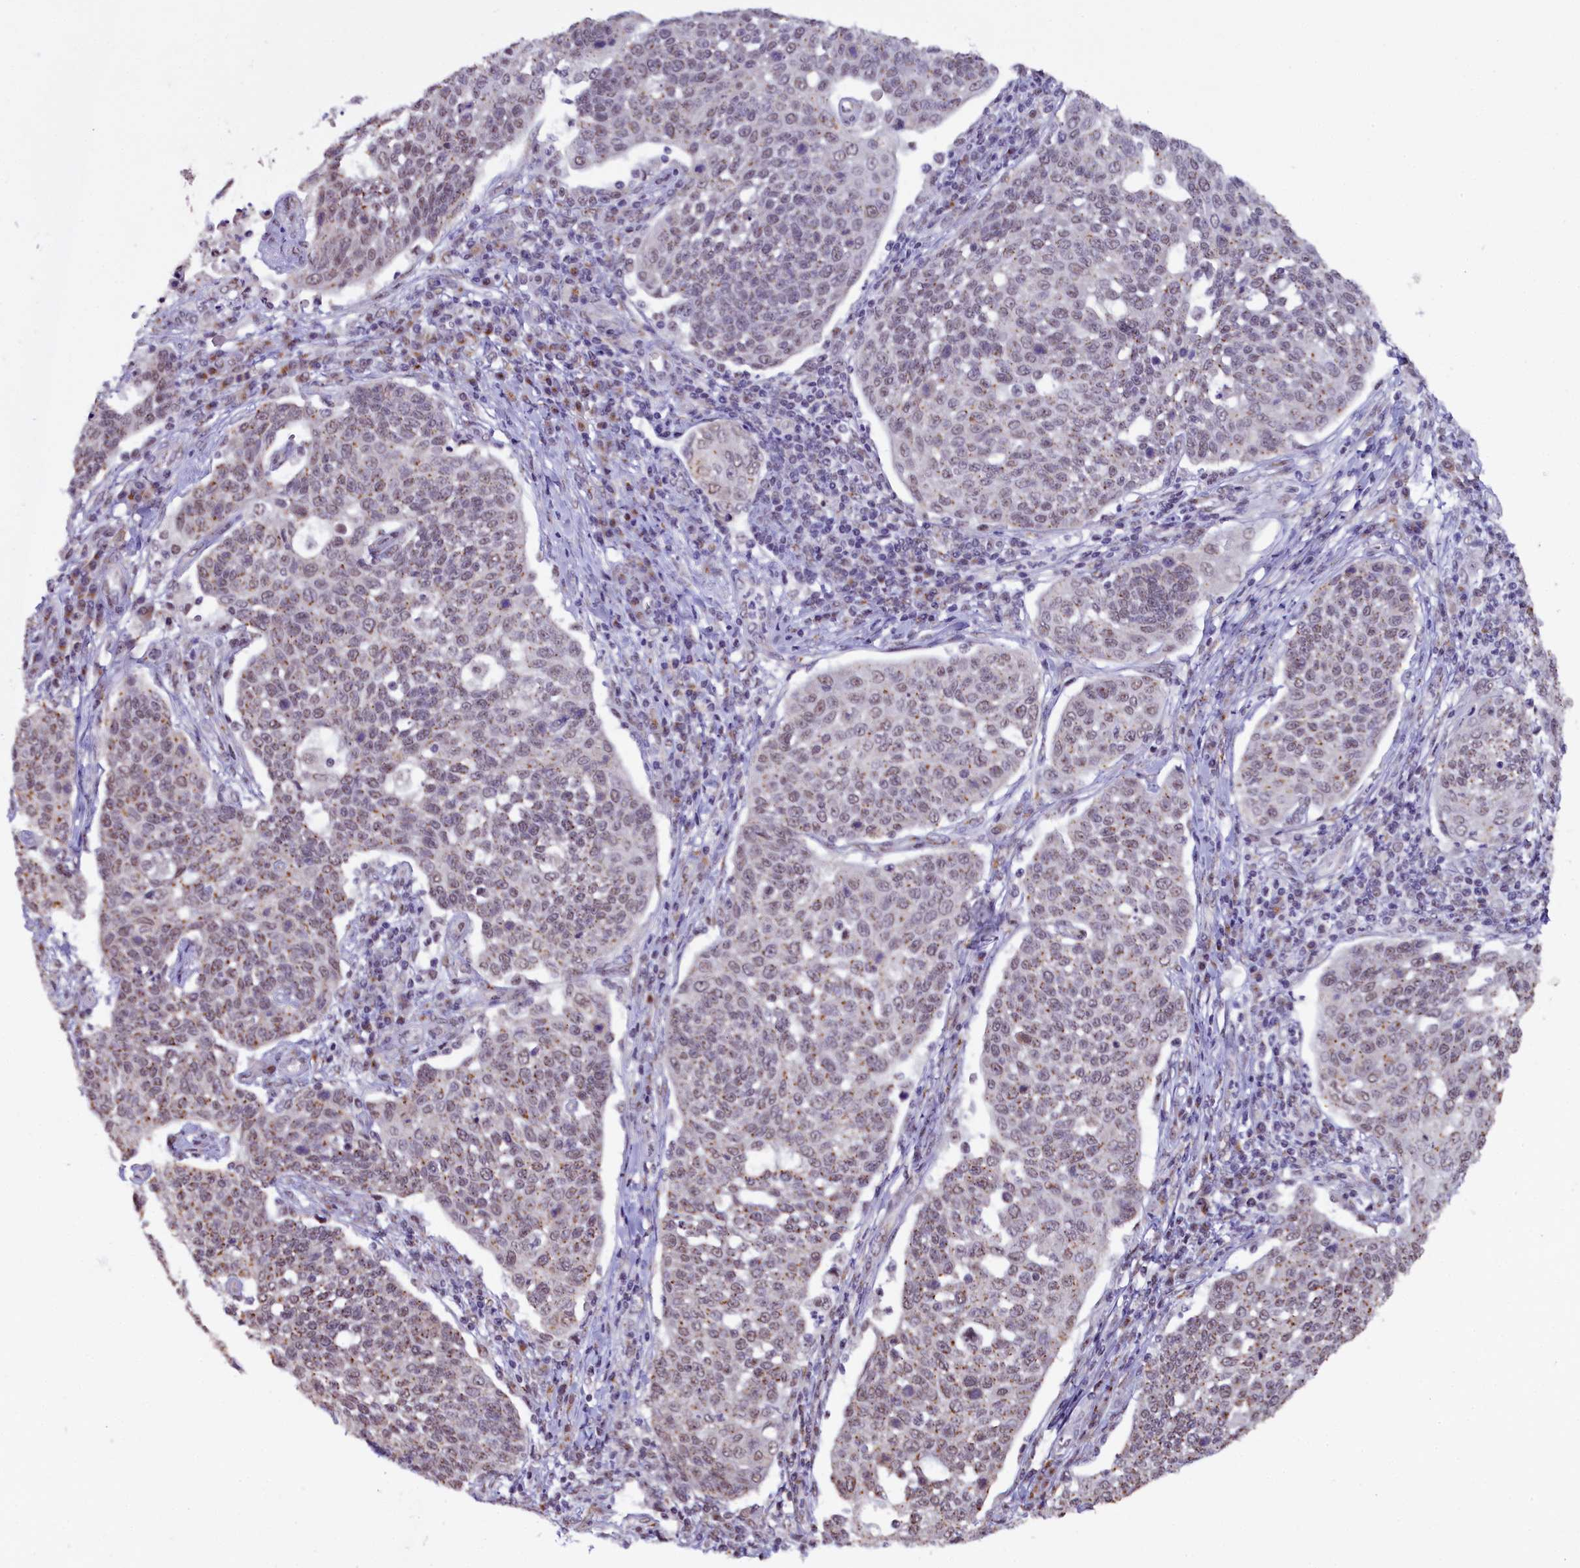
{"staining": {"intensity": "moderate", "quantity": ">75%", "location": "cytoplasmic/membranous,nuclear"}, "tissue": "cervical cancer", "cell_type": "Tumor cells", "image_type": "cancer", "snomed": [{"axis": "morphology", "description": "Squamous cell carcinoma, NOS"}, {"axis": "topography", "description": "Cervix"}], "caption": "Immunohistochemical staining of human cervical cancer displays moderate cytoplasmic/membranous and nuclear protein expression in approximately >75% of tumor cells.", "gene": "NCBP1", "patient": {"sex": "female", "age": 34}}